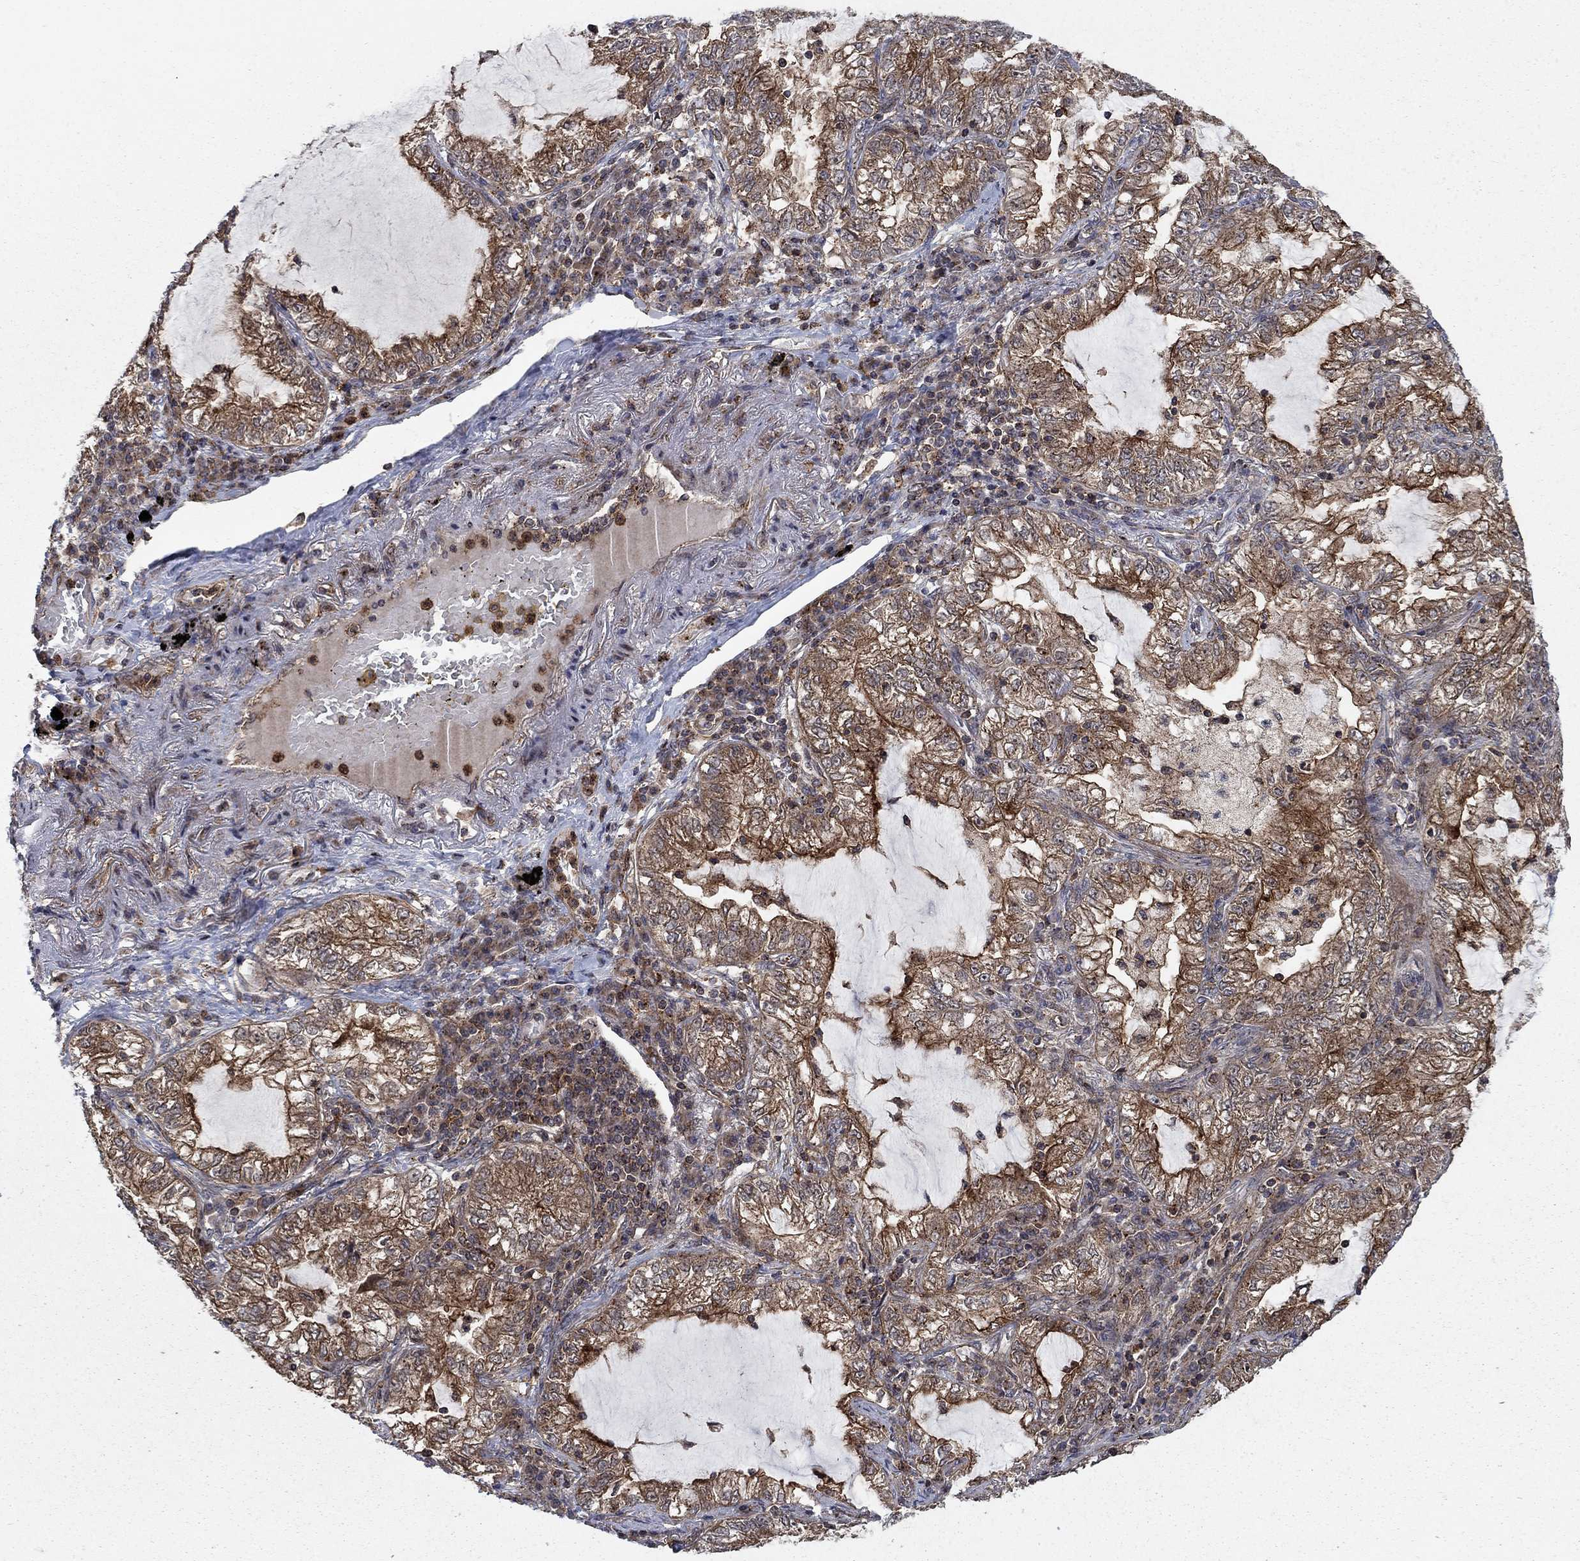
{"staining": {"intensity": "strong", "quantity": "25%-75%", "location": "cytoplasmic/membranous"}, "tissue": "lung cancer", "cell_type": "Tumor cells", "image_type": "cancer", "snomed": [{"axis": "morphology", "description": "Adenocarcinoma, NOS"}, {"axis": "topography", "description": "Lung"}], "caption": "IHC micrograph of lung adenocarcinoma stained for a protein (brown), which displays high levels of strong cytoplasmic/membranous positivity in about 25%-75% of tumor cells.", "gene": "IFI35", "patient": {"sex": "female", "age": 73}}